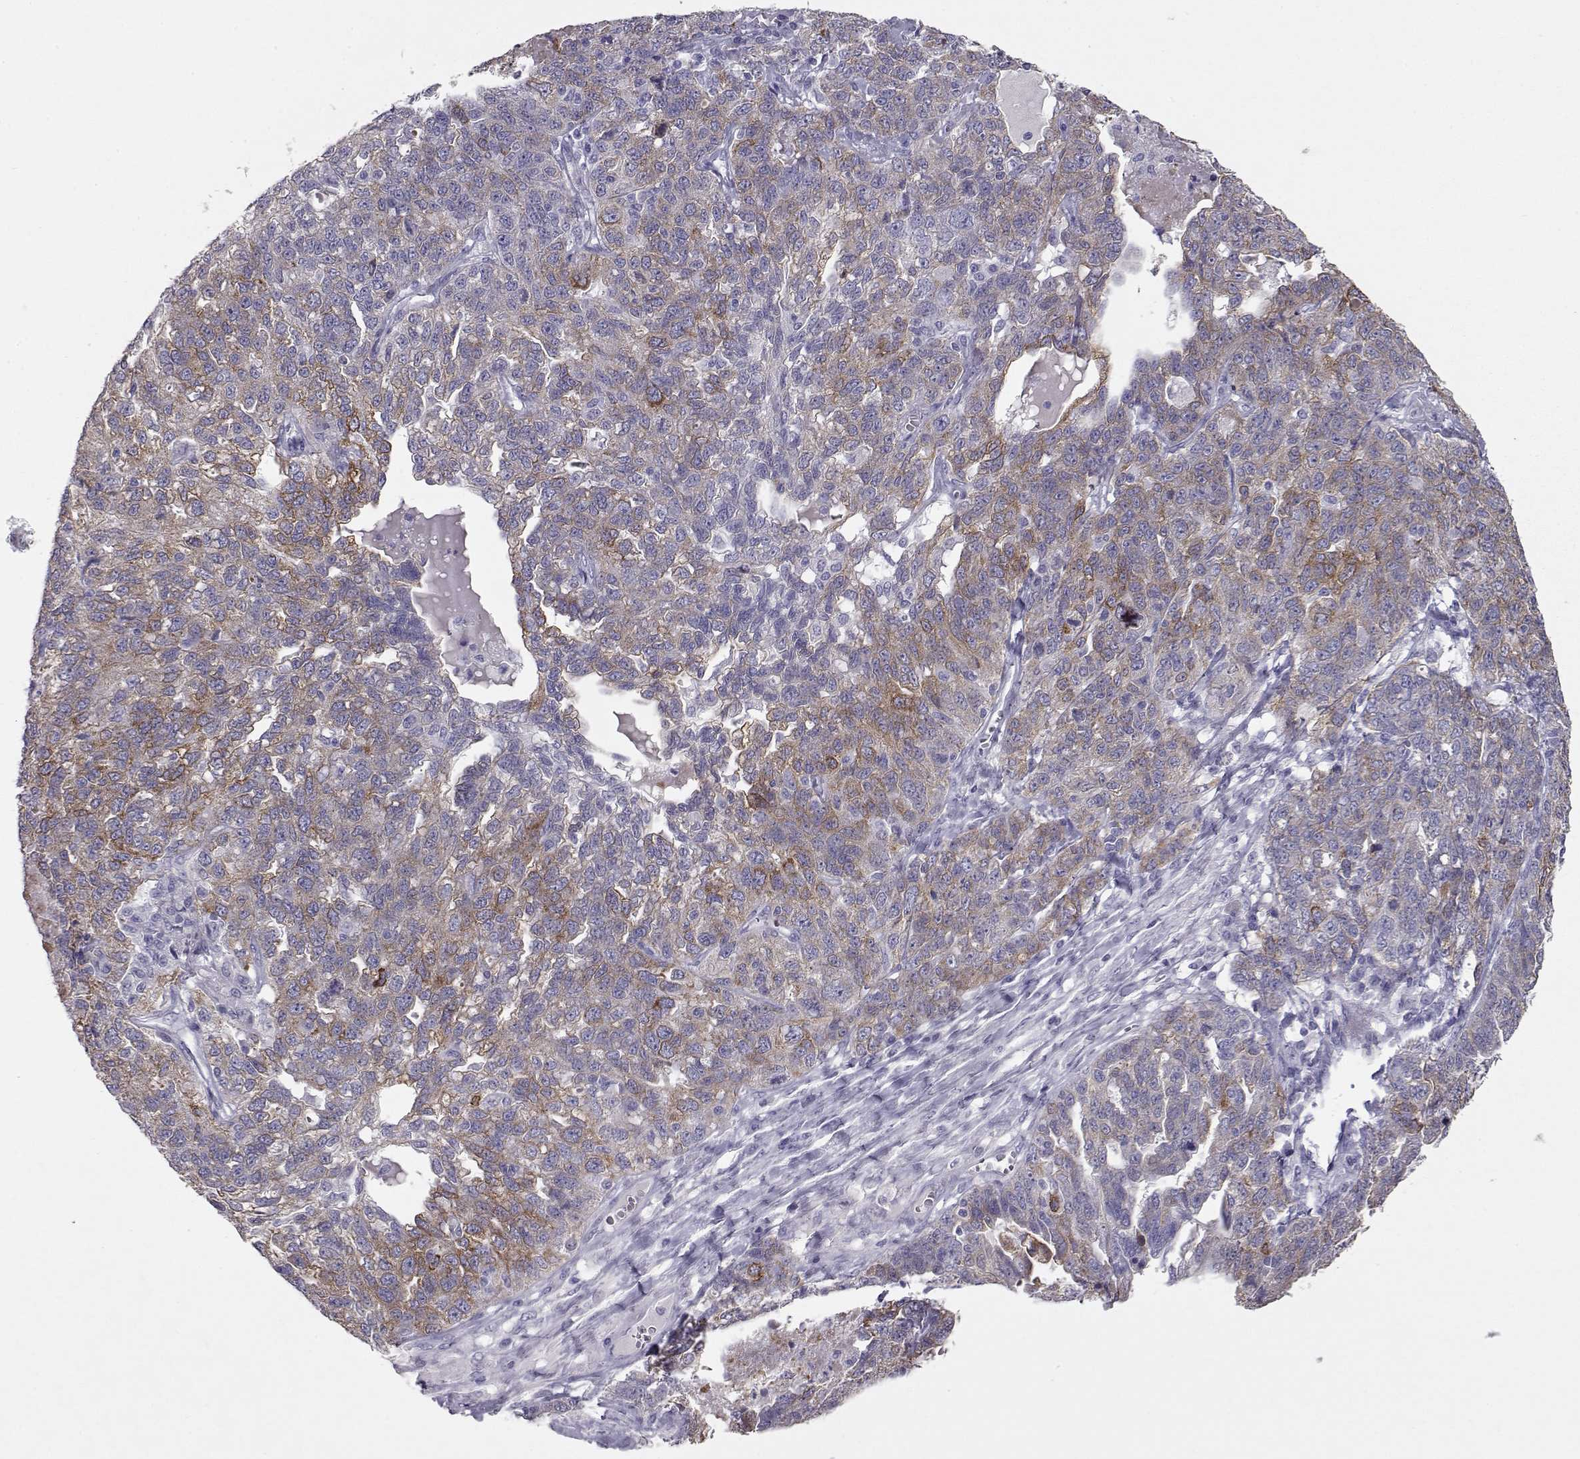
{"staining": {"intensity": "strong", "quantity": "<25%", "location": "cytoplasmic/membranous"}, "tissue": "ovarian cancer", "cell_type": "Tumor cells", "image_type": "cancer", "snomed": [{"axis": "morphology", "description": "Cystadenocarcinoma, serous, NOS"}, {"axis": "topography", "description": "Ovary"}], "caption": "A histopathology image of human ovarian cancer stained for a protein demonstrates strong cytoplasmic/membranous brown staining in tumor cells. The staining was performed using DAB (3,3'-diaminobenzidine), with brown indicating positive protein expression. Nuclei are stained blue with hematoxylin.", "gene": "LAMB3", "patient": {"sex": "female", "age": 71}}